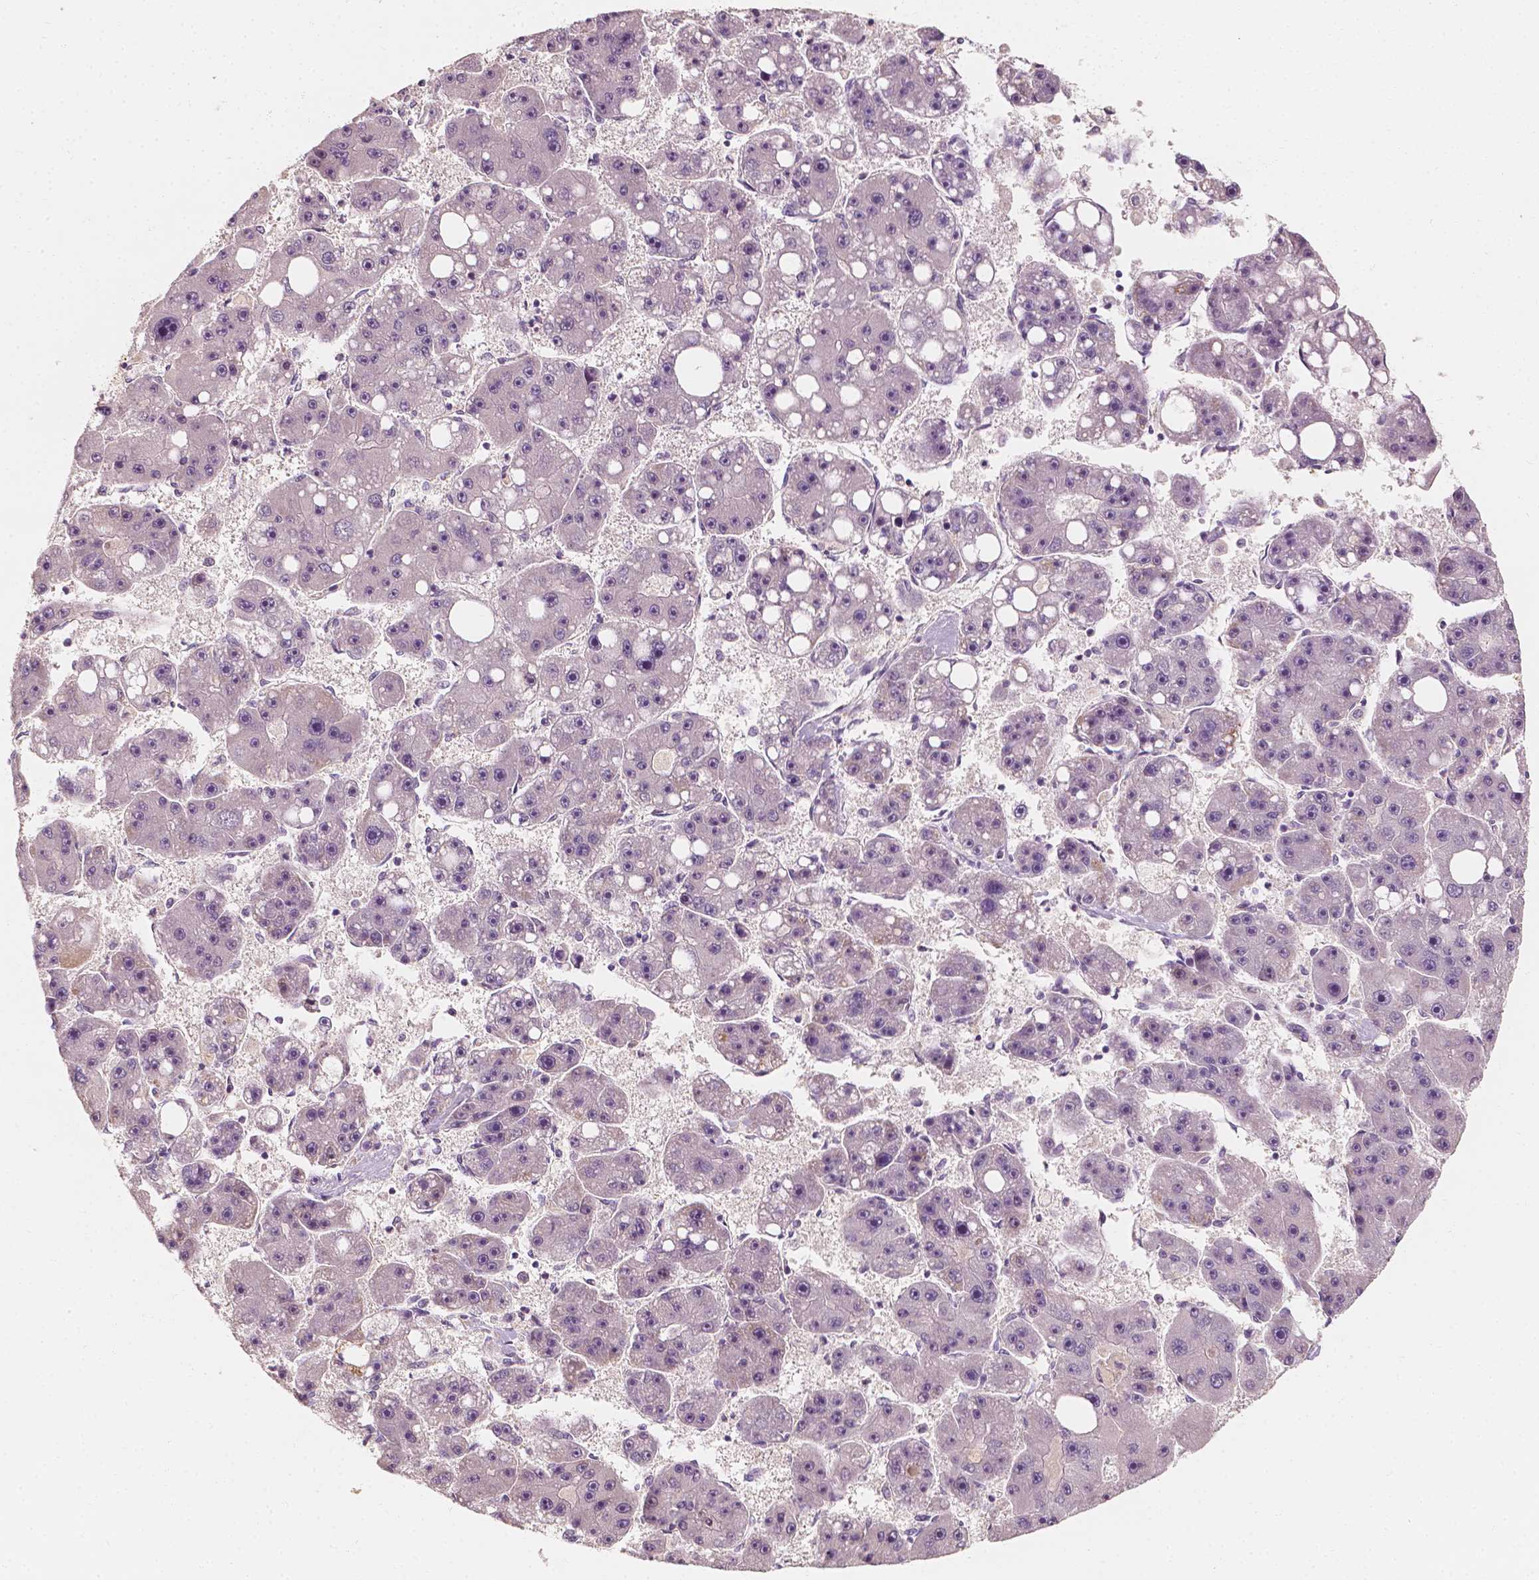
{"staining": {"intensity": "weak", "quantity": "<25%", "location": "cytoplasmic/membranous,nuclear"}, "tissue": "liver cancer", "cell_type": "Tumor cells", "image_type": "cancer", "snomed": [{"axis": "morphology", "description": "Carcinoma, Hepatocellular, NOS"}, {"axis": "topography", "description": "Liver"}], "caption": "Image shows no protein expression in tumor cells of liver cancer (hepatocellular carcinoma) tissue.", "gene": "SHPK", "patient": {"sex": "female", "age": 61}}